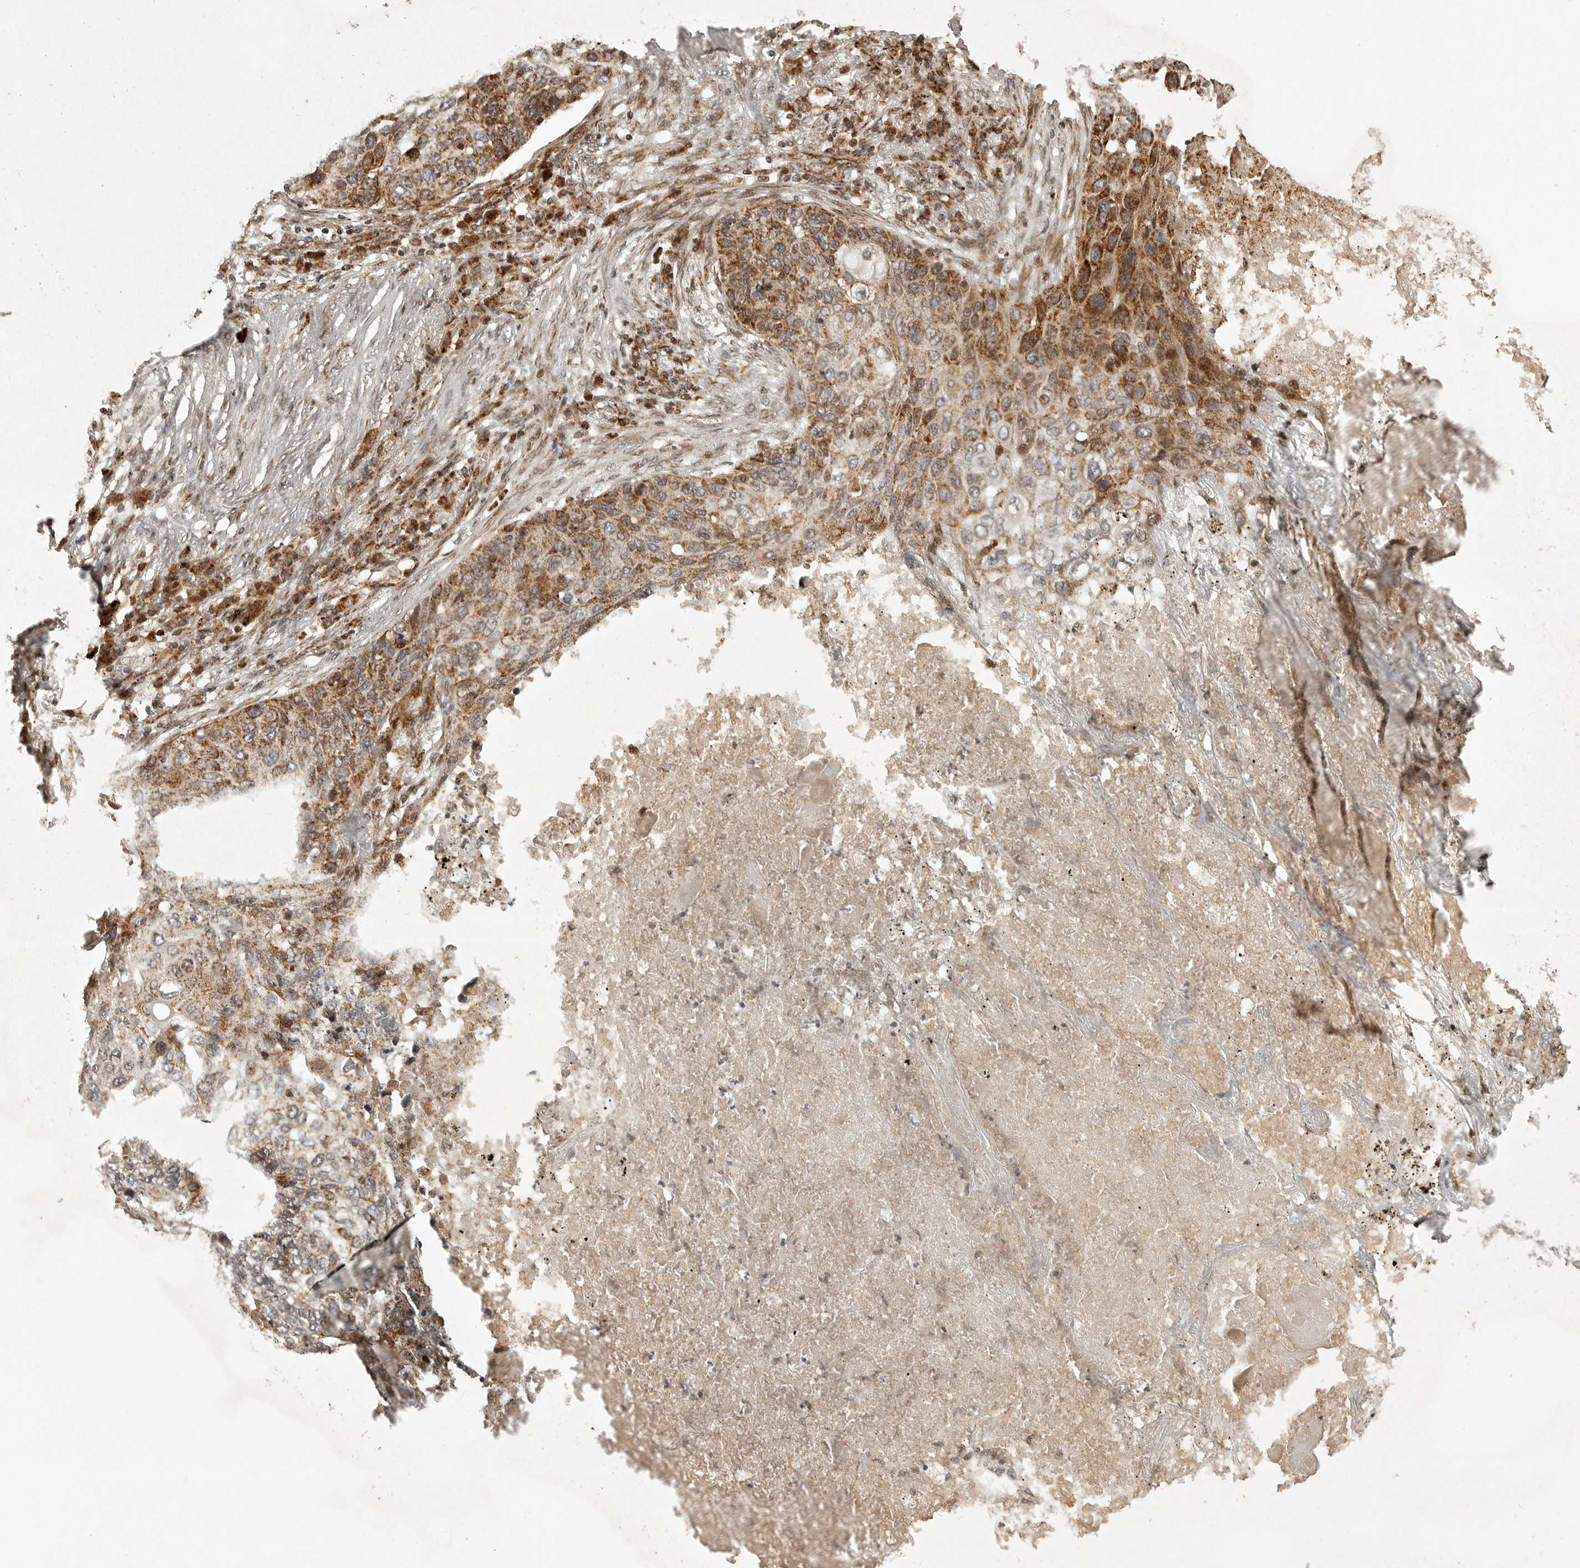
{"staining": {"intensity": "moderate", "quantity": ">75%", "location": "cytoplasmic/membranous"}, "tissue": "lung cancer", "cell_type": "Tumor cells", "image_type": "cancer", "snomed": [{"axis": "morphology", "description": "Squamous cell carcinoma, NOS"}, {"axis": "topography", "description": "Lung"}], "caption": "IHC (DAB) staining of human lung cancer reveals moderate cytoplasmic/membranous protein positivity in about >75% of tumor cells.", "gene": "NARS2", "patient": {"sex": "female", "age": 63}}